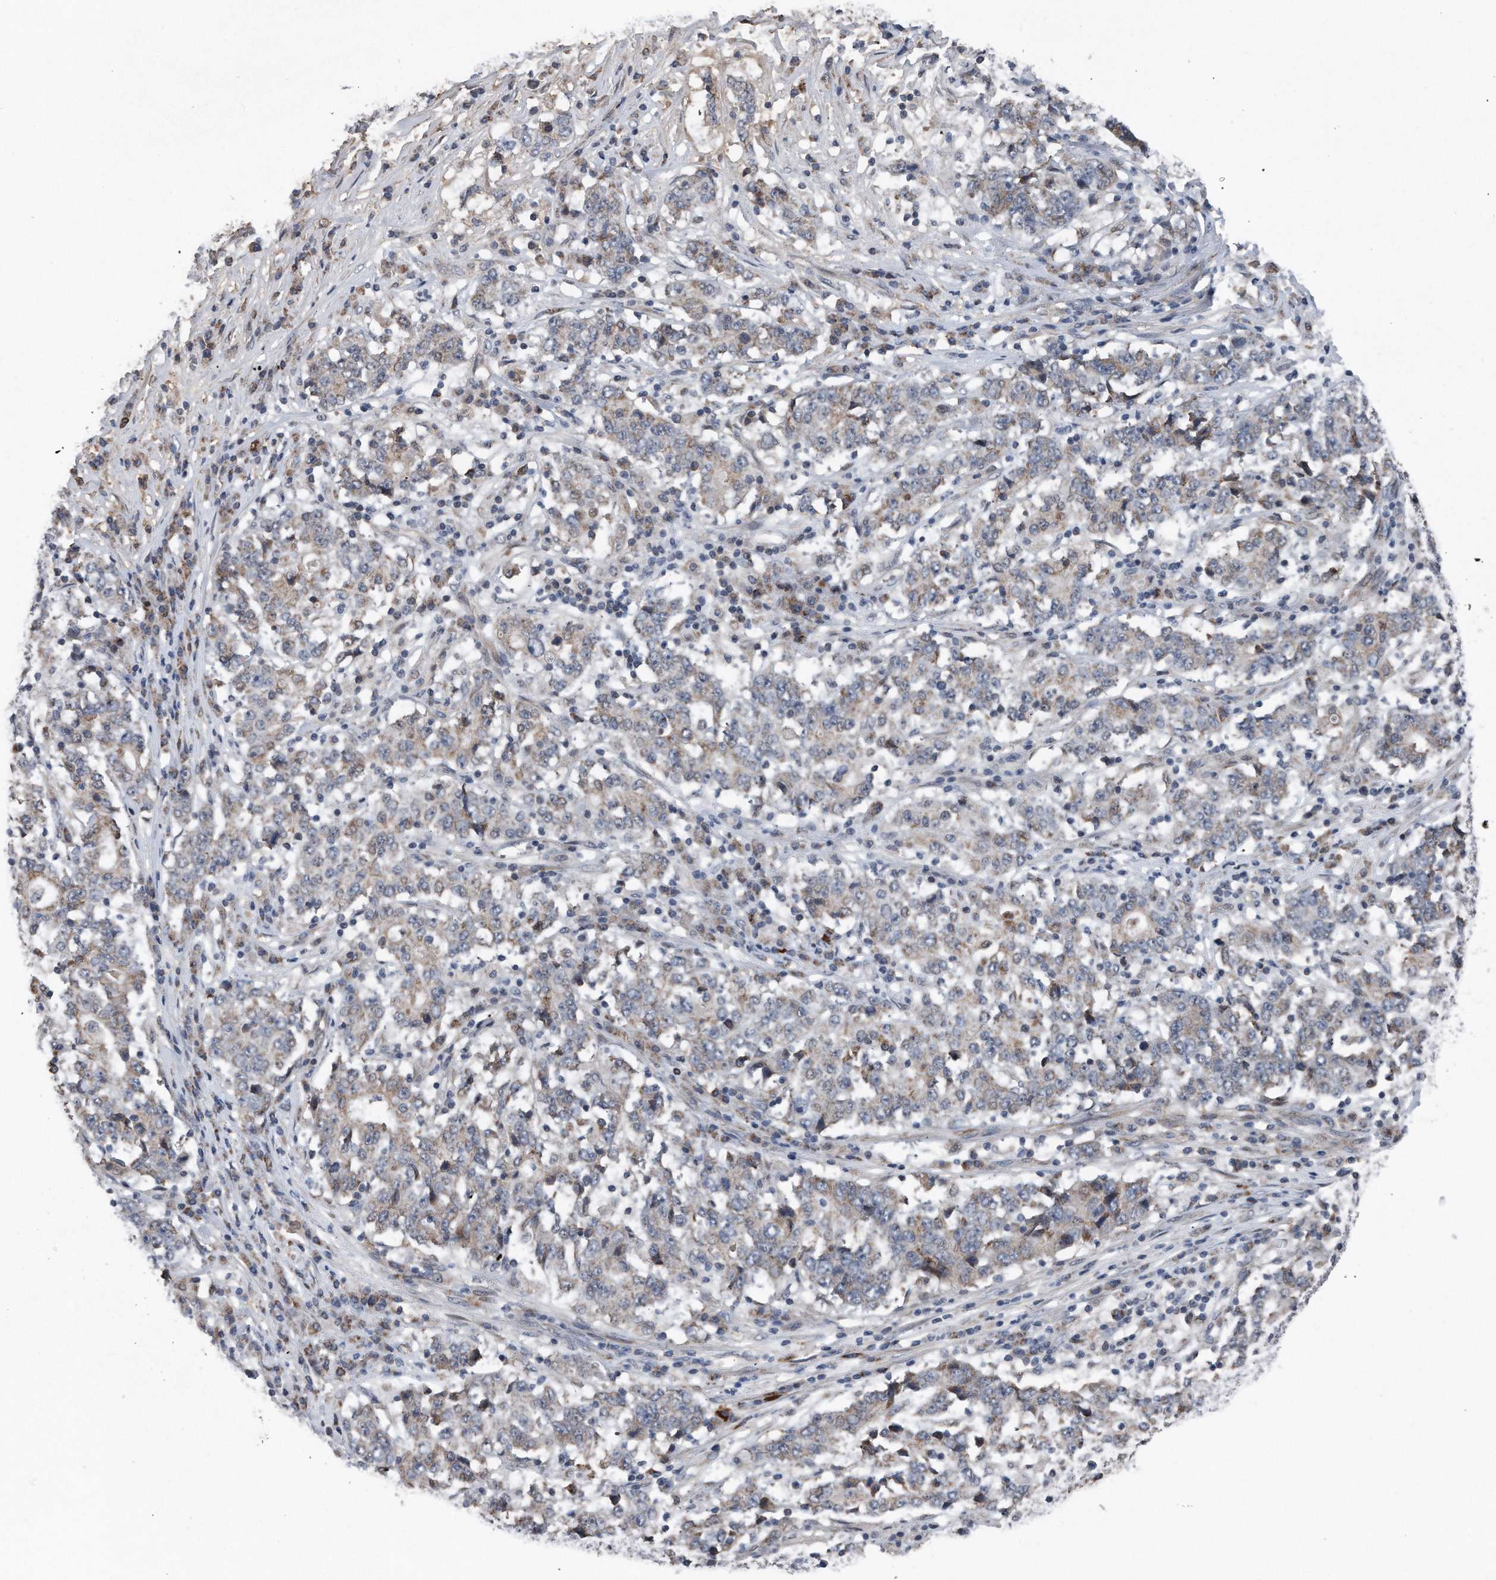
{"staining": {"intensity": "weak", "quantity": "25%-75%", "location": "cytoplasmic/membranous"}, "tissue": "stomach cancer", "cell_type": "Tumor cells", "image_type": "cancer", "snomed": [{"axis": "morphology", "description": "Adenocarcinoma, NOS"}, {"axis": "topography", "description": "Stomach"}], "caption": "DAB immunohistochemical staining of human stomach cancer (adenocarcinoma) shows weak cytoplasmic/membranous protein positivity in approximately 25%-75% of tumor cells. The staining is performed using DAB (3,3'-diaminobenzidine) brown chromogen to label protein expression. The nuclei are counter-stained blue using hematoxylin.", "gene": "DST", "patient": {"sex": "male", "age": 59}}